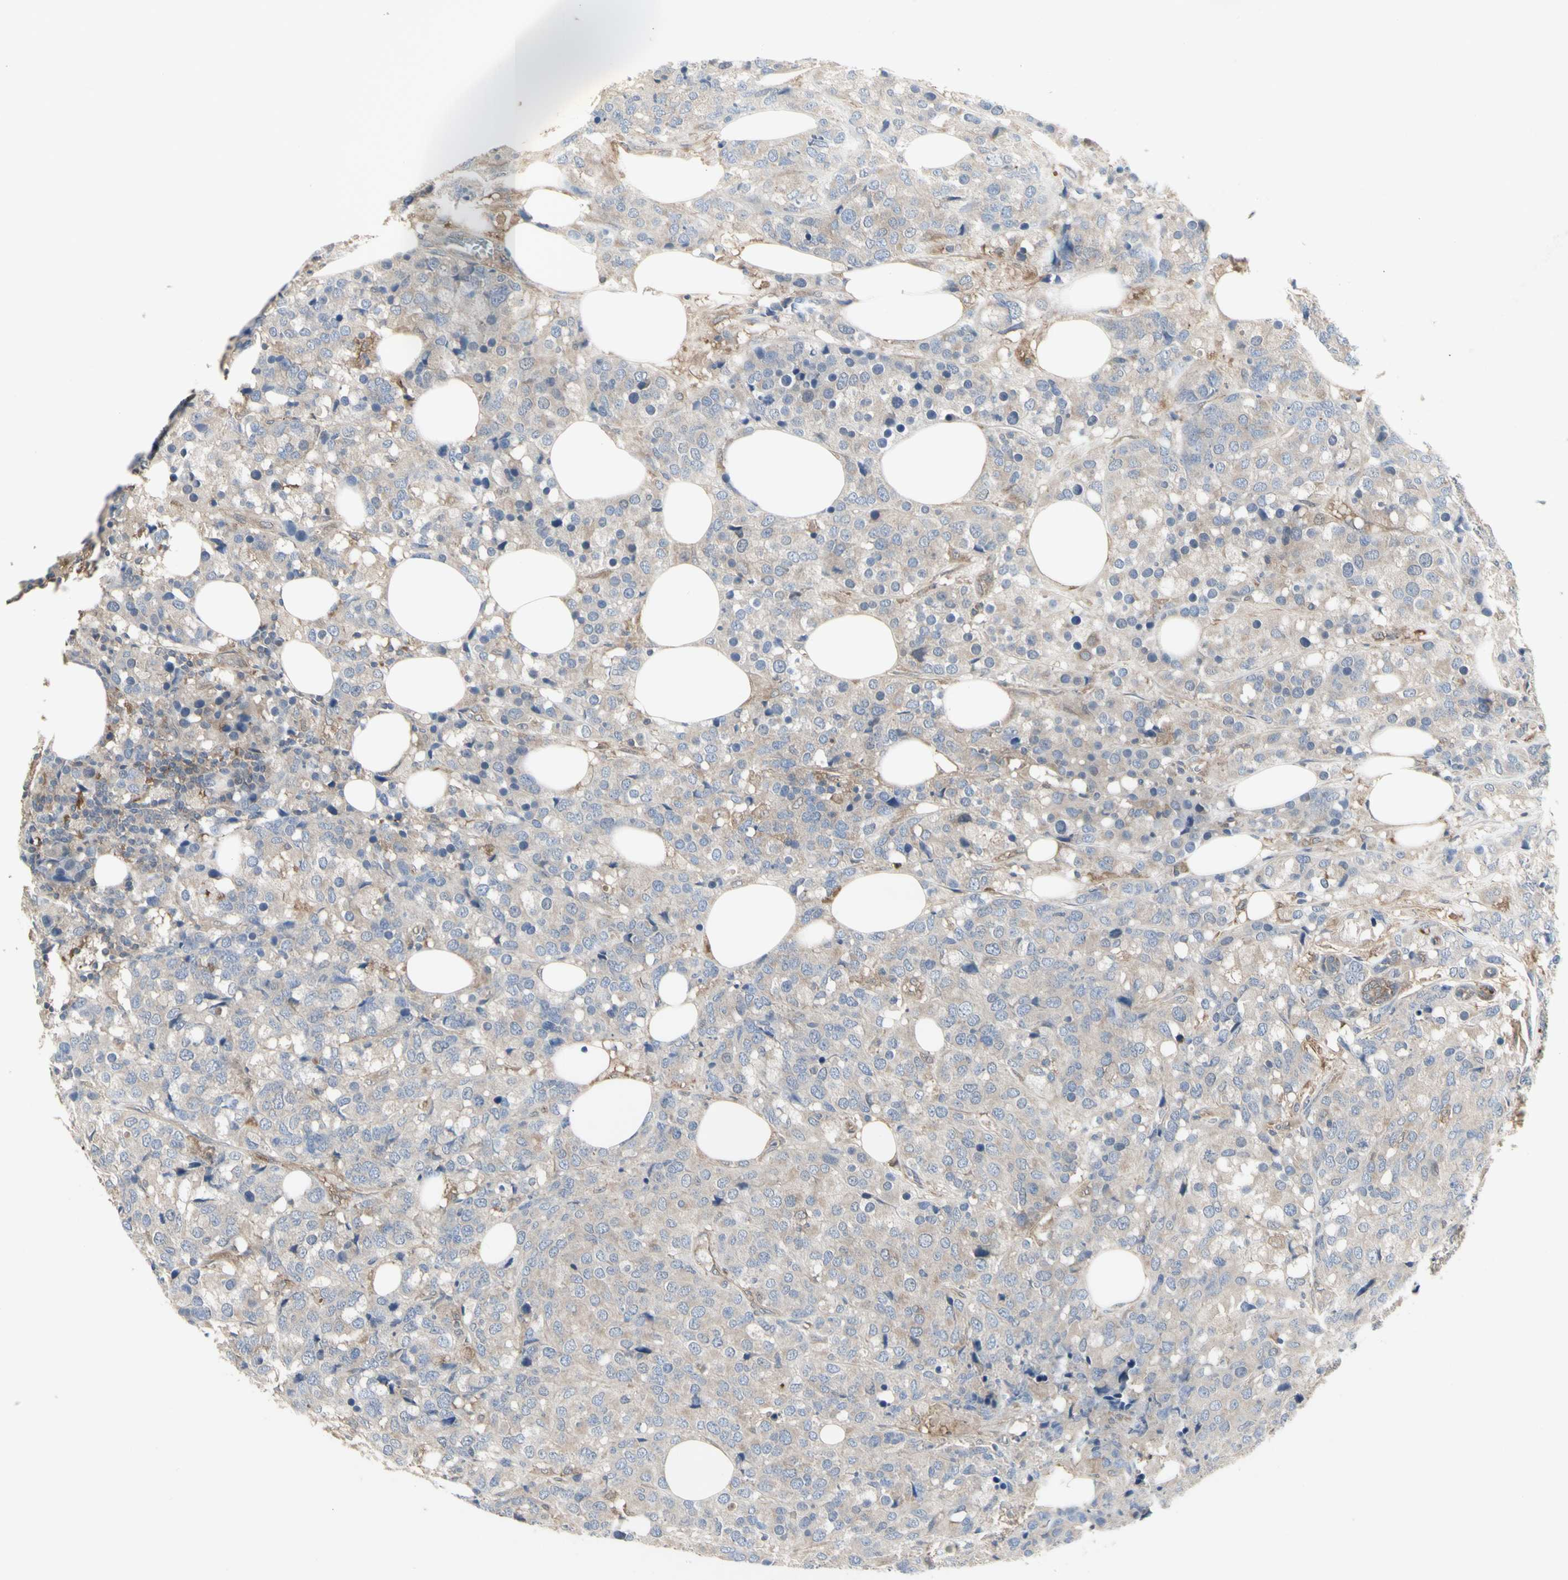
{"staining": {"intensity": "moderate", "quantity": ">75%", "location": "cytoplasmic/membranous"}, "tissue": "breast cancer", "cell_type": "Tumor cells", "image_type": "cancer", "snomed": [{"axis": "morphology", "description": "Lobular carcinoma"}, {"axis": "topography", "description": "Breast"}], "caption": "Tumor cells reveal moderate cytoplasmic/membranous positivity in approximately >75% of cells in lobular carcinoma (breast). (brown staining indicates protein expression, while blue staining denotes nuclei).", "gene": "CHURC1-FNTB", "patient": {"sex": "female", "age": 59}}